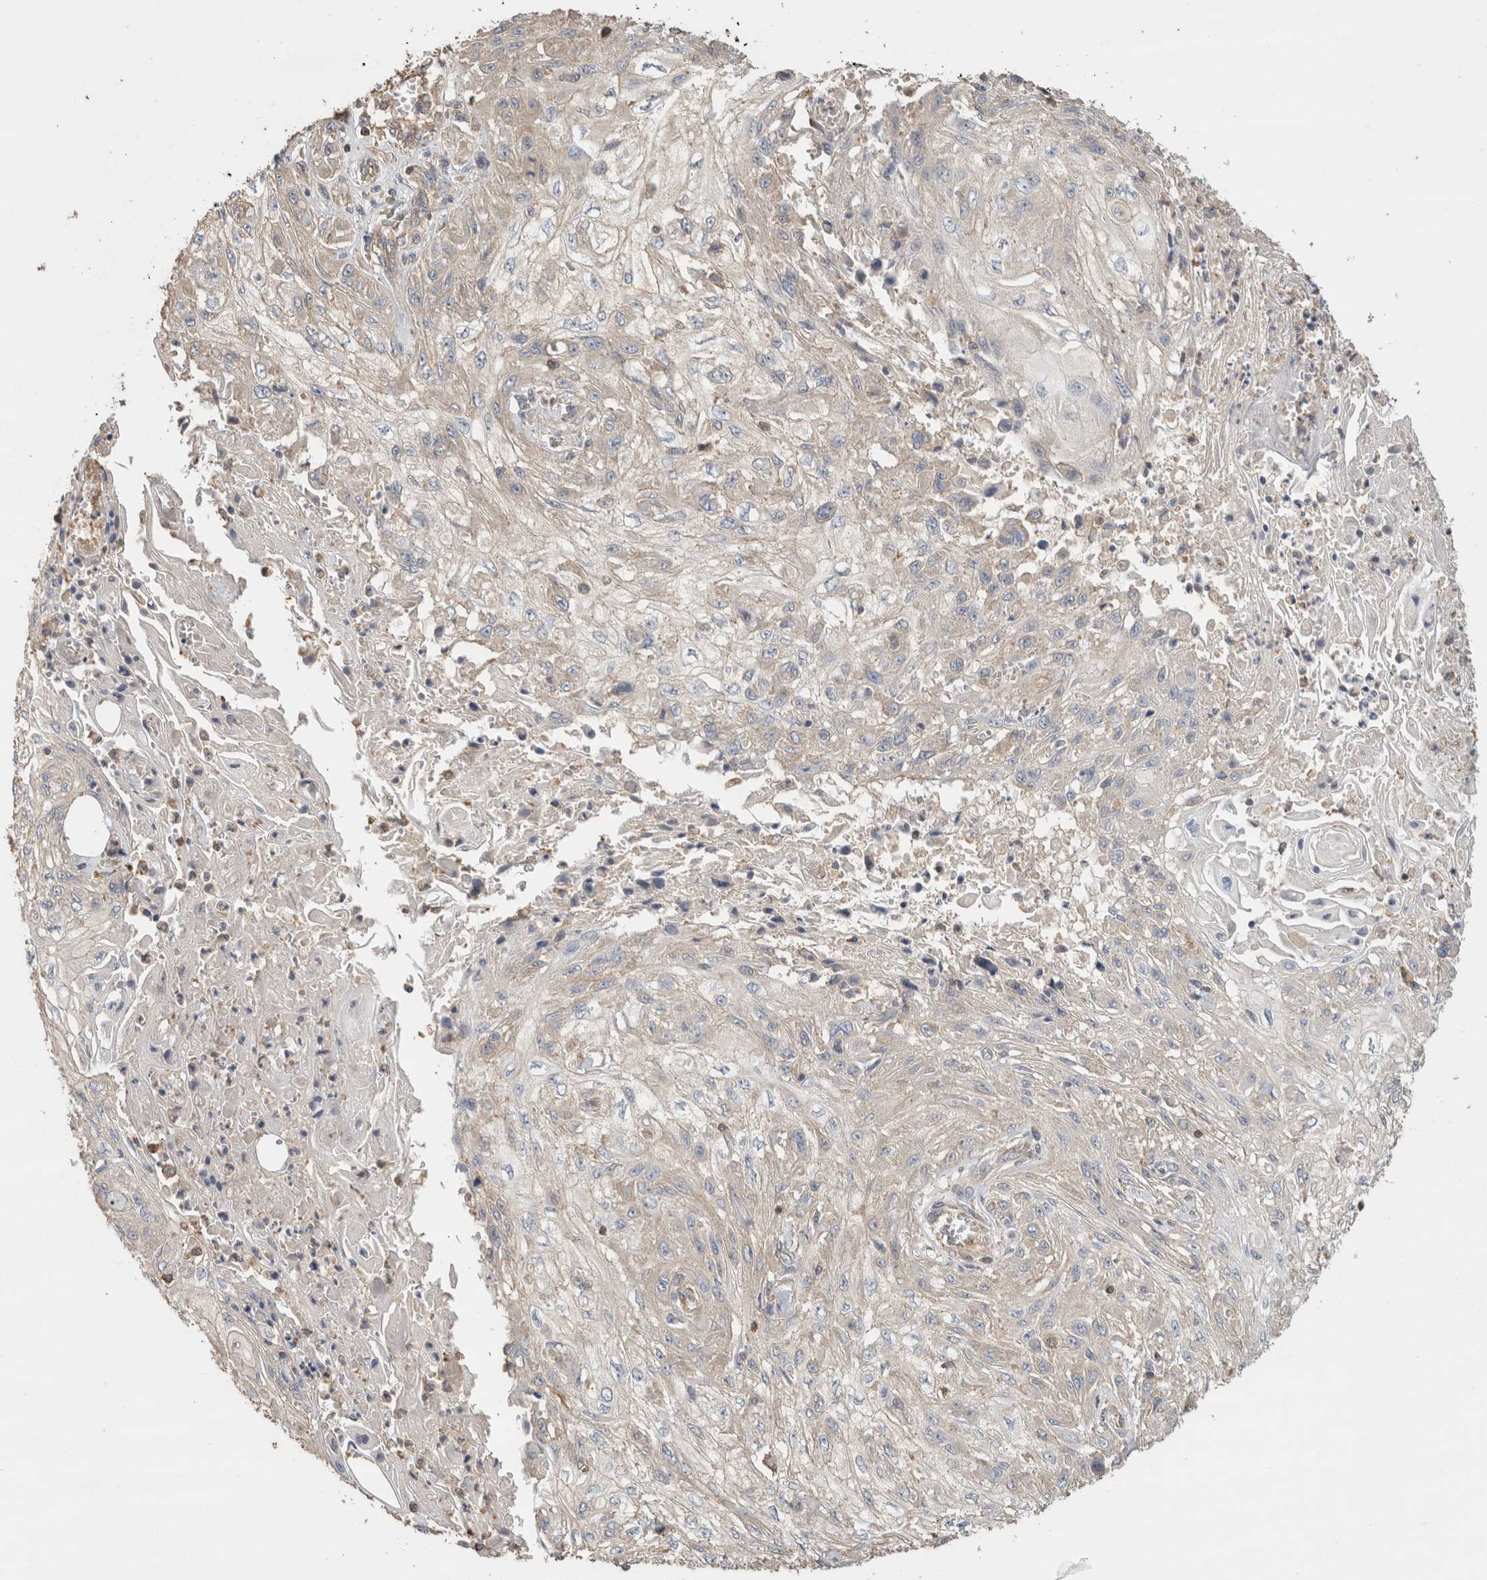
{"staining": {"intensity": "negative", "quantity": "none", "location": "none"}, "tissue": "skin cancer", "cell_type": "Tumor cells", "image_type": "cancer", "snomed": [{"axis": "morphology", "description": "Squamous cell carcinoma, NOS"}, {"axis": "morphology", "description": "Squamous cell carcinoma, metastatic, NOS"}, {"axis": "topography", "description": "Skin"}, {"axis": "topography", "description": "Lymph node"}], "caption": "Immunohistochemical staining of skin metastatic squamous cell carcinoma reveals no significant expression in tumor cells.", "gene": "EIF4G3", "patient": {"sex": "male", "age": 75}}